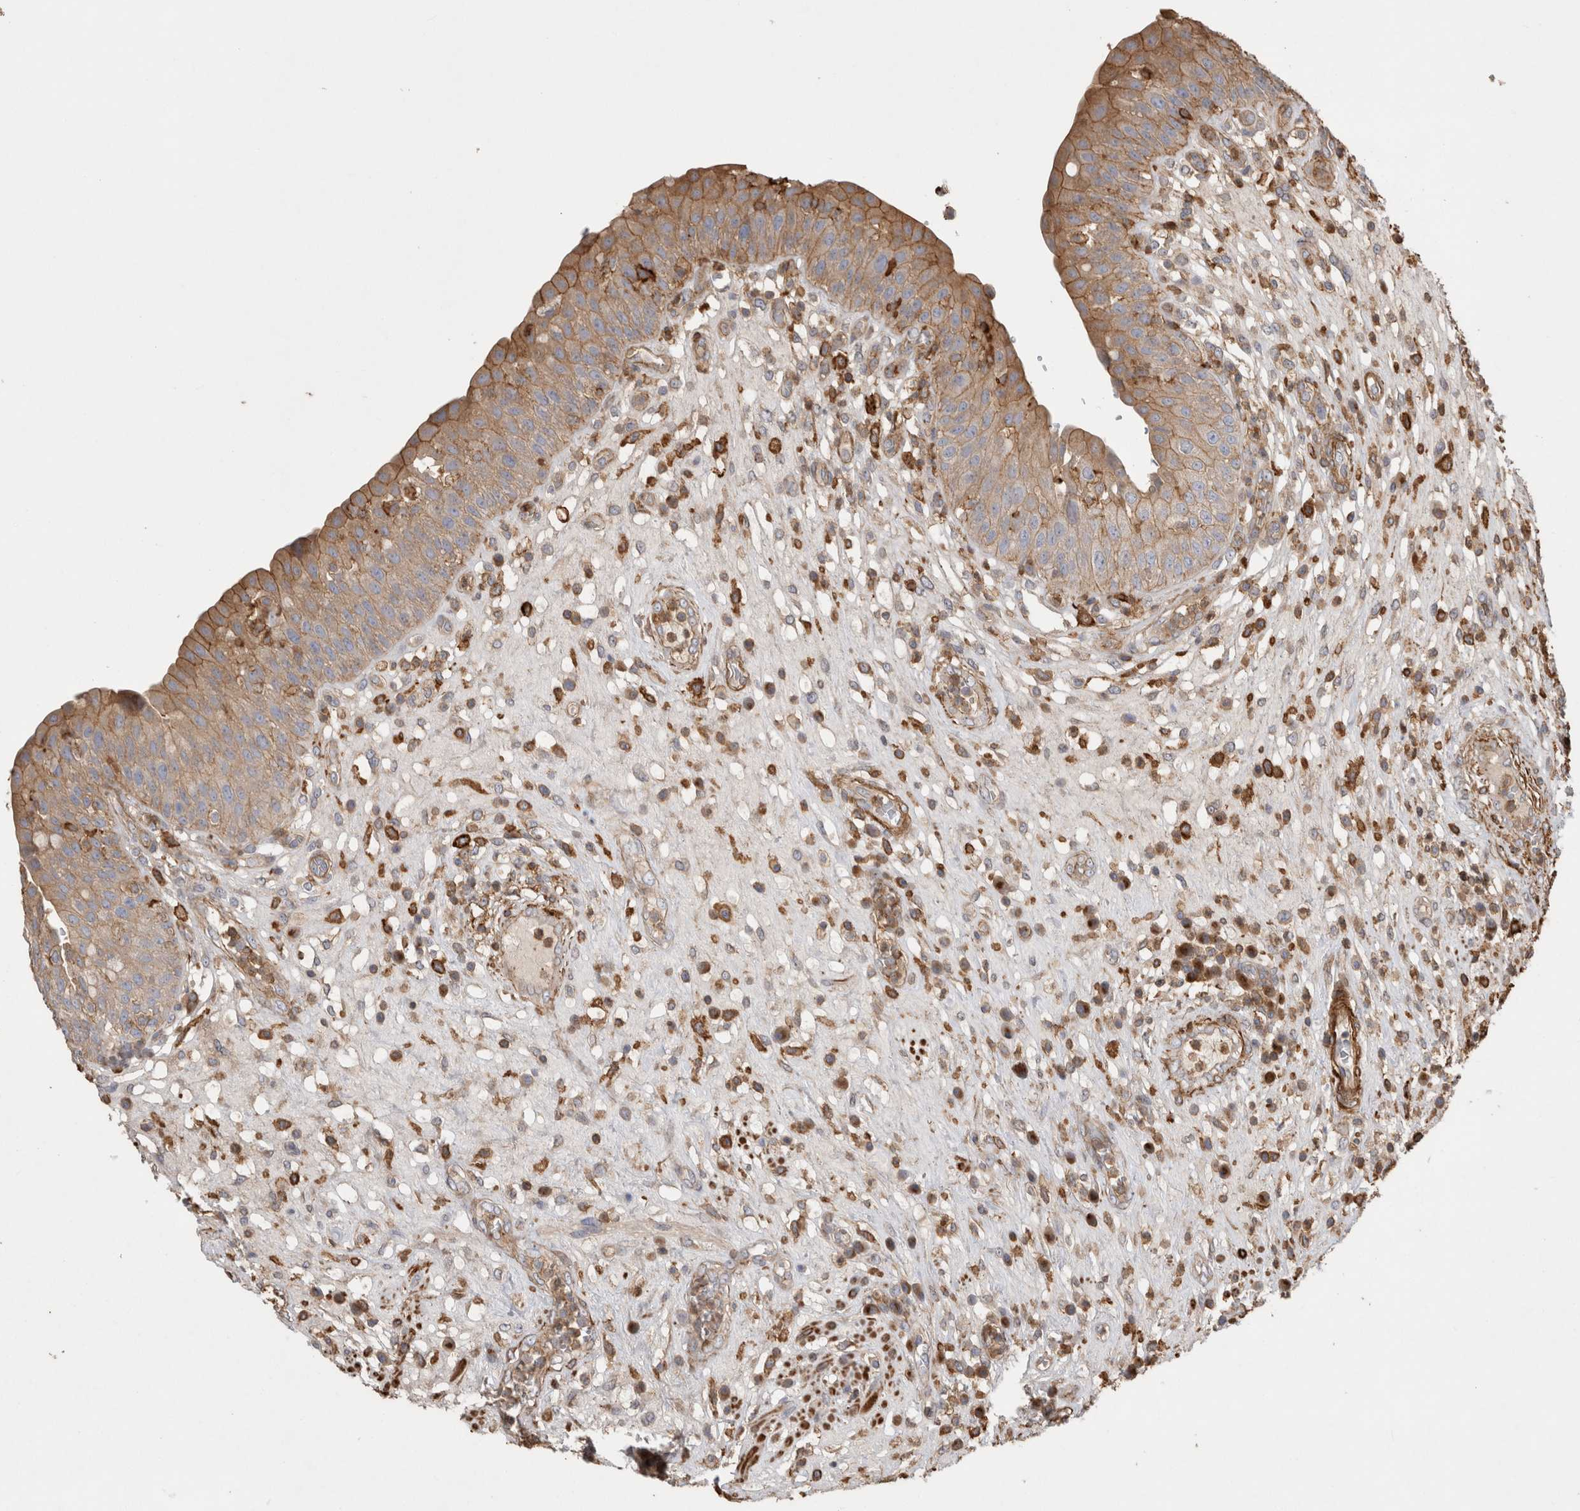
{"staining": {"intensity": "moderate", "quantity": ">75%", "location": "cytoplasmic/membranous"}, "tissue": "urinary bladder", "cell_type": "Urothelial cells", "image_type": "normal", "snomed": [{"axis": "morphology", "description": "Normal tissue, NOS"}, {"axis": "topography", "description": "Urinary bladder"}], "caption": "Benign urinary bladder demonstrates moderate cytoplasmic/membranous positivity in about >75% of urothelial cells.", "gene": "GPER1", "patient": {"sex": "female", "age": 62}}